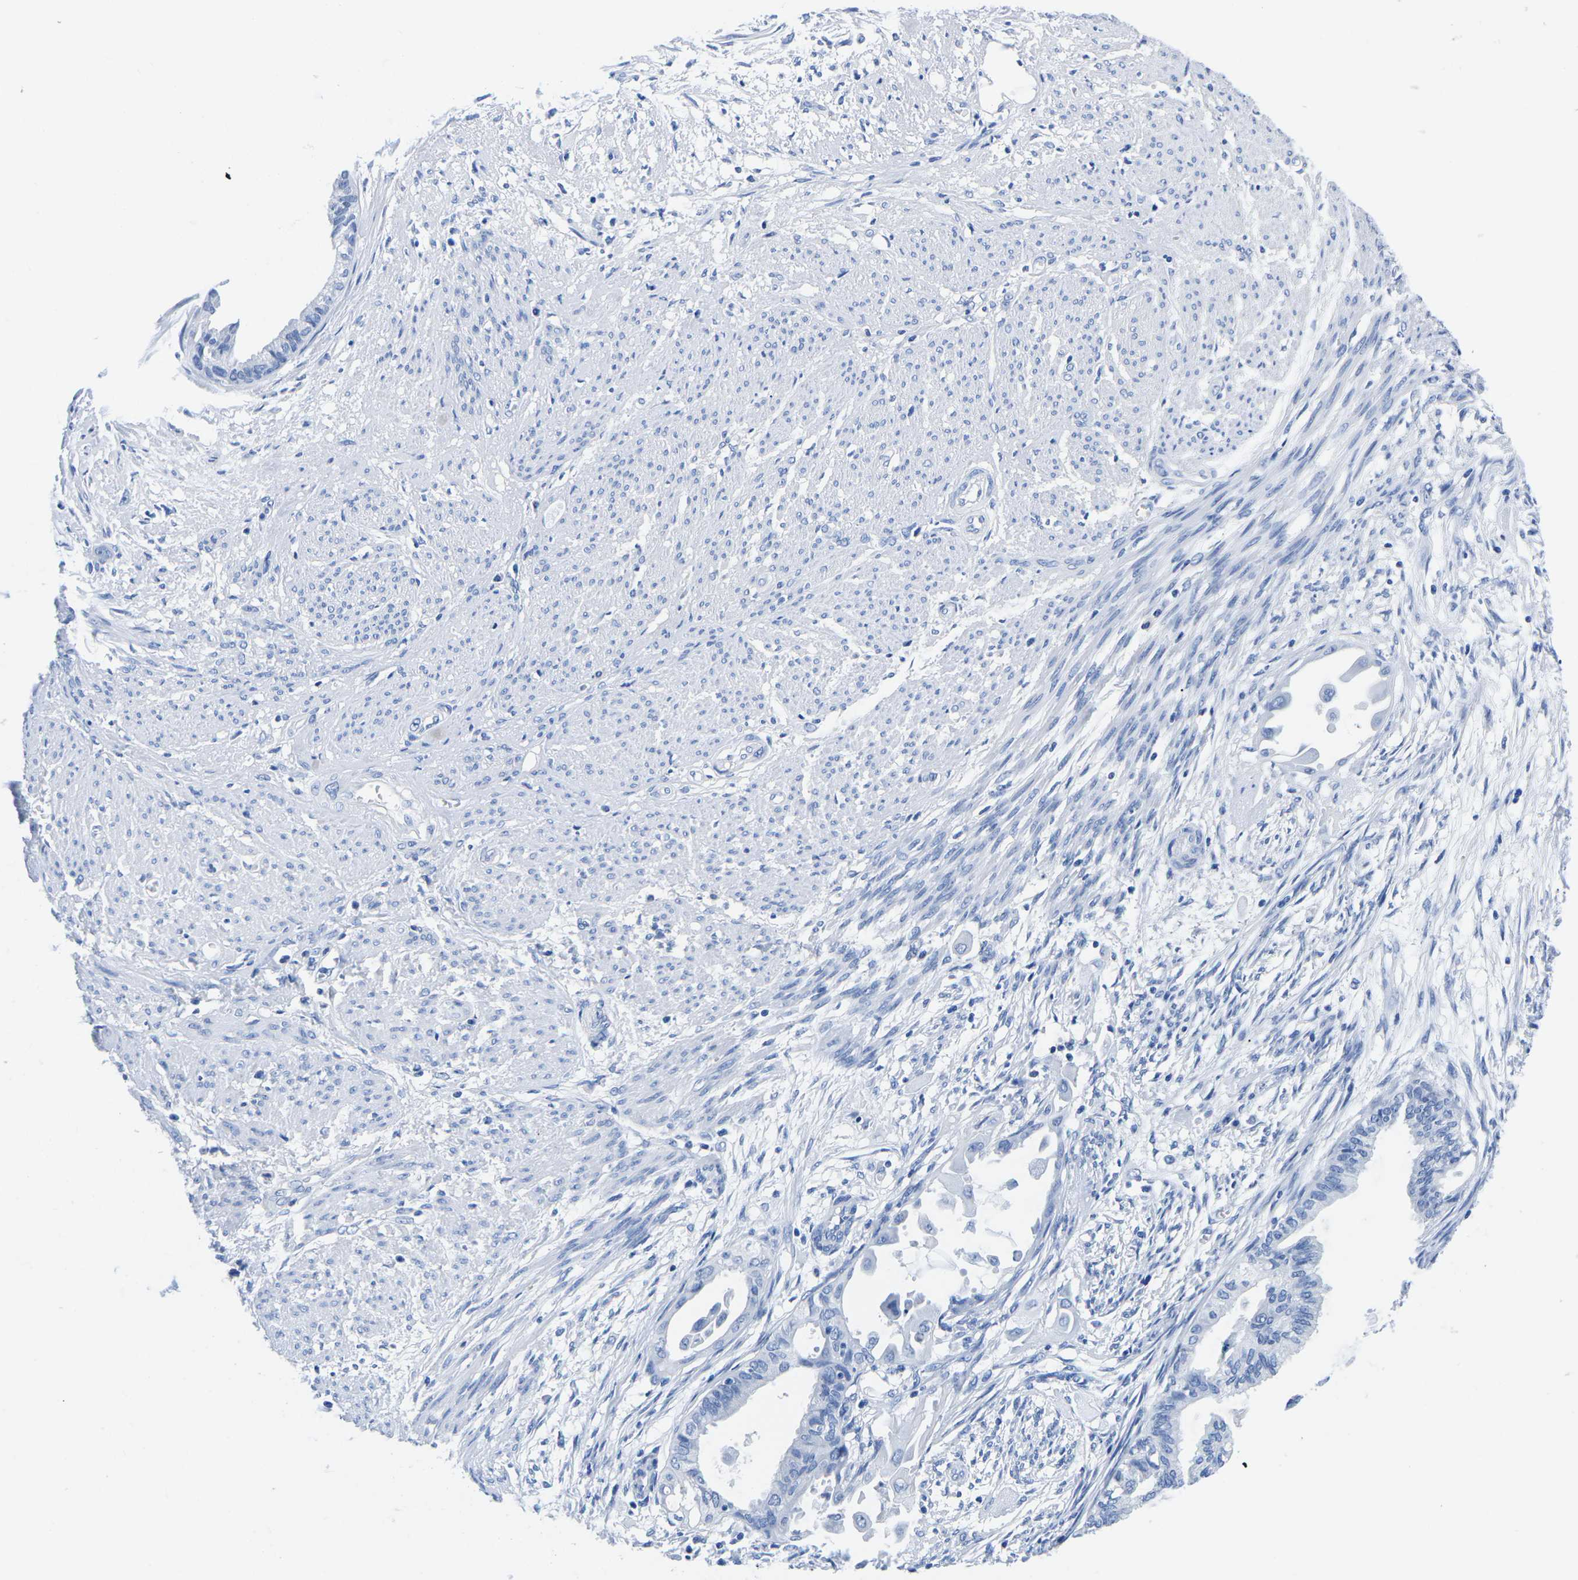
{"staining": {"intensity": "negative", "quantity": "none", "location": "none"}, "tissue": "cervical cancer", "cell_type": "Tumor cells", "image_type": "cancer", "snomed": [{"axis": "morphology", "description": "Normal tissue, NOS"}, {"axis": "morphology", "description": "Adenocarcinoma, NOS"}, {"axis": "topography", "description": "Cervix"}, {"axis": "topography", "description": "Endometrium"}], "caption": "A micrograph of adenocarcinoma (cervical) stained for a protein reveals no brown staining in tumor cells.", "gene": "CYP1A2", "patient": {"sex": "female", "age": 86}}